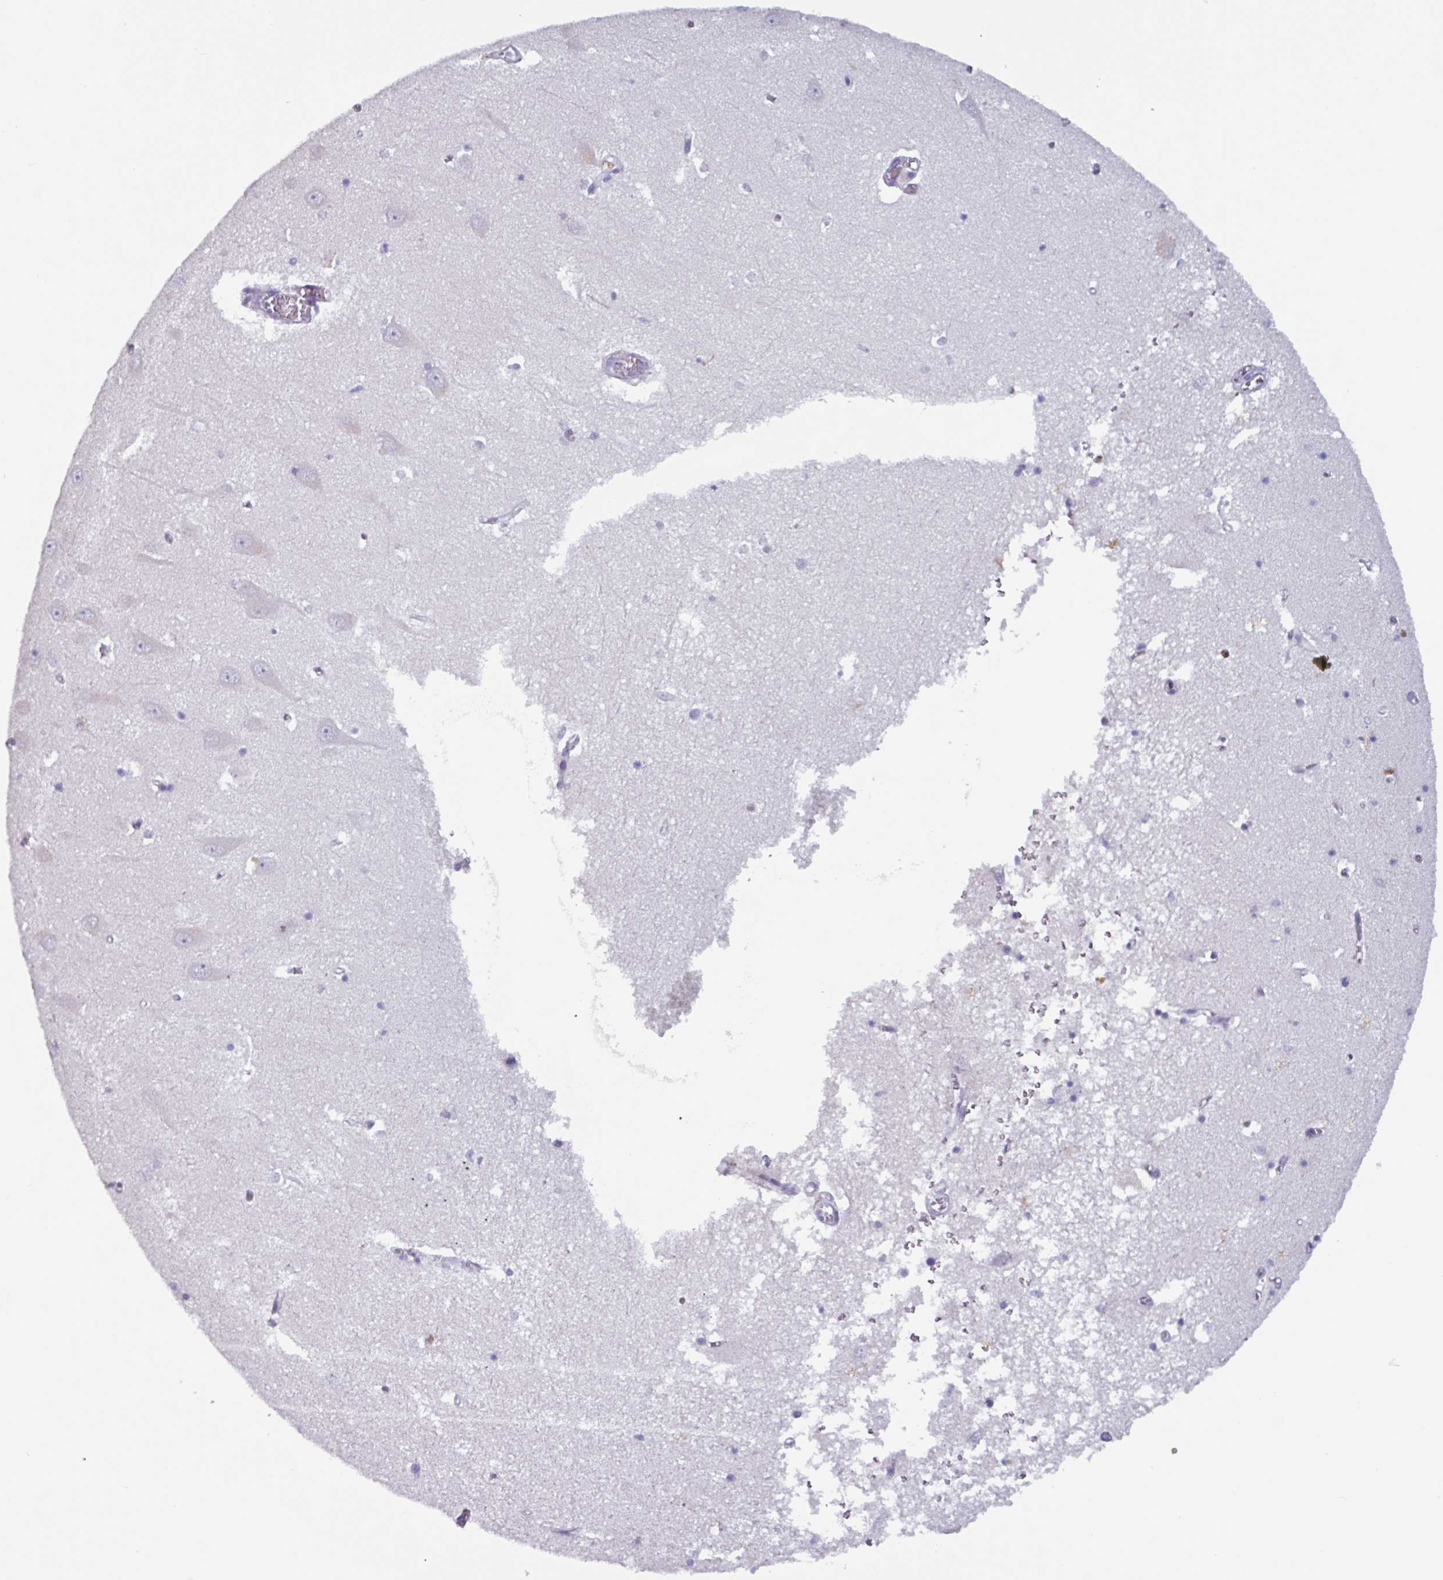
{"staining": {"intensity": "negative", "quantity": "none", "location": "none"}, "tissue": "hippocampus", "cell_type": "Glial cells", "image_type": "normal", "snomed": [{"axis": "morphology", "description": "Normal tissue, NOS"}, {"axis": "topography", "description": "Hippocampus"}], "caption": "Immunohistochemistry histopathology image of benign hippocampus: hippocampus stained with DAB exhibits no significant protein positivity in glial cells.", "gene": "OR2T10", "patient": {"sex": "male", "age": 70}}